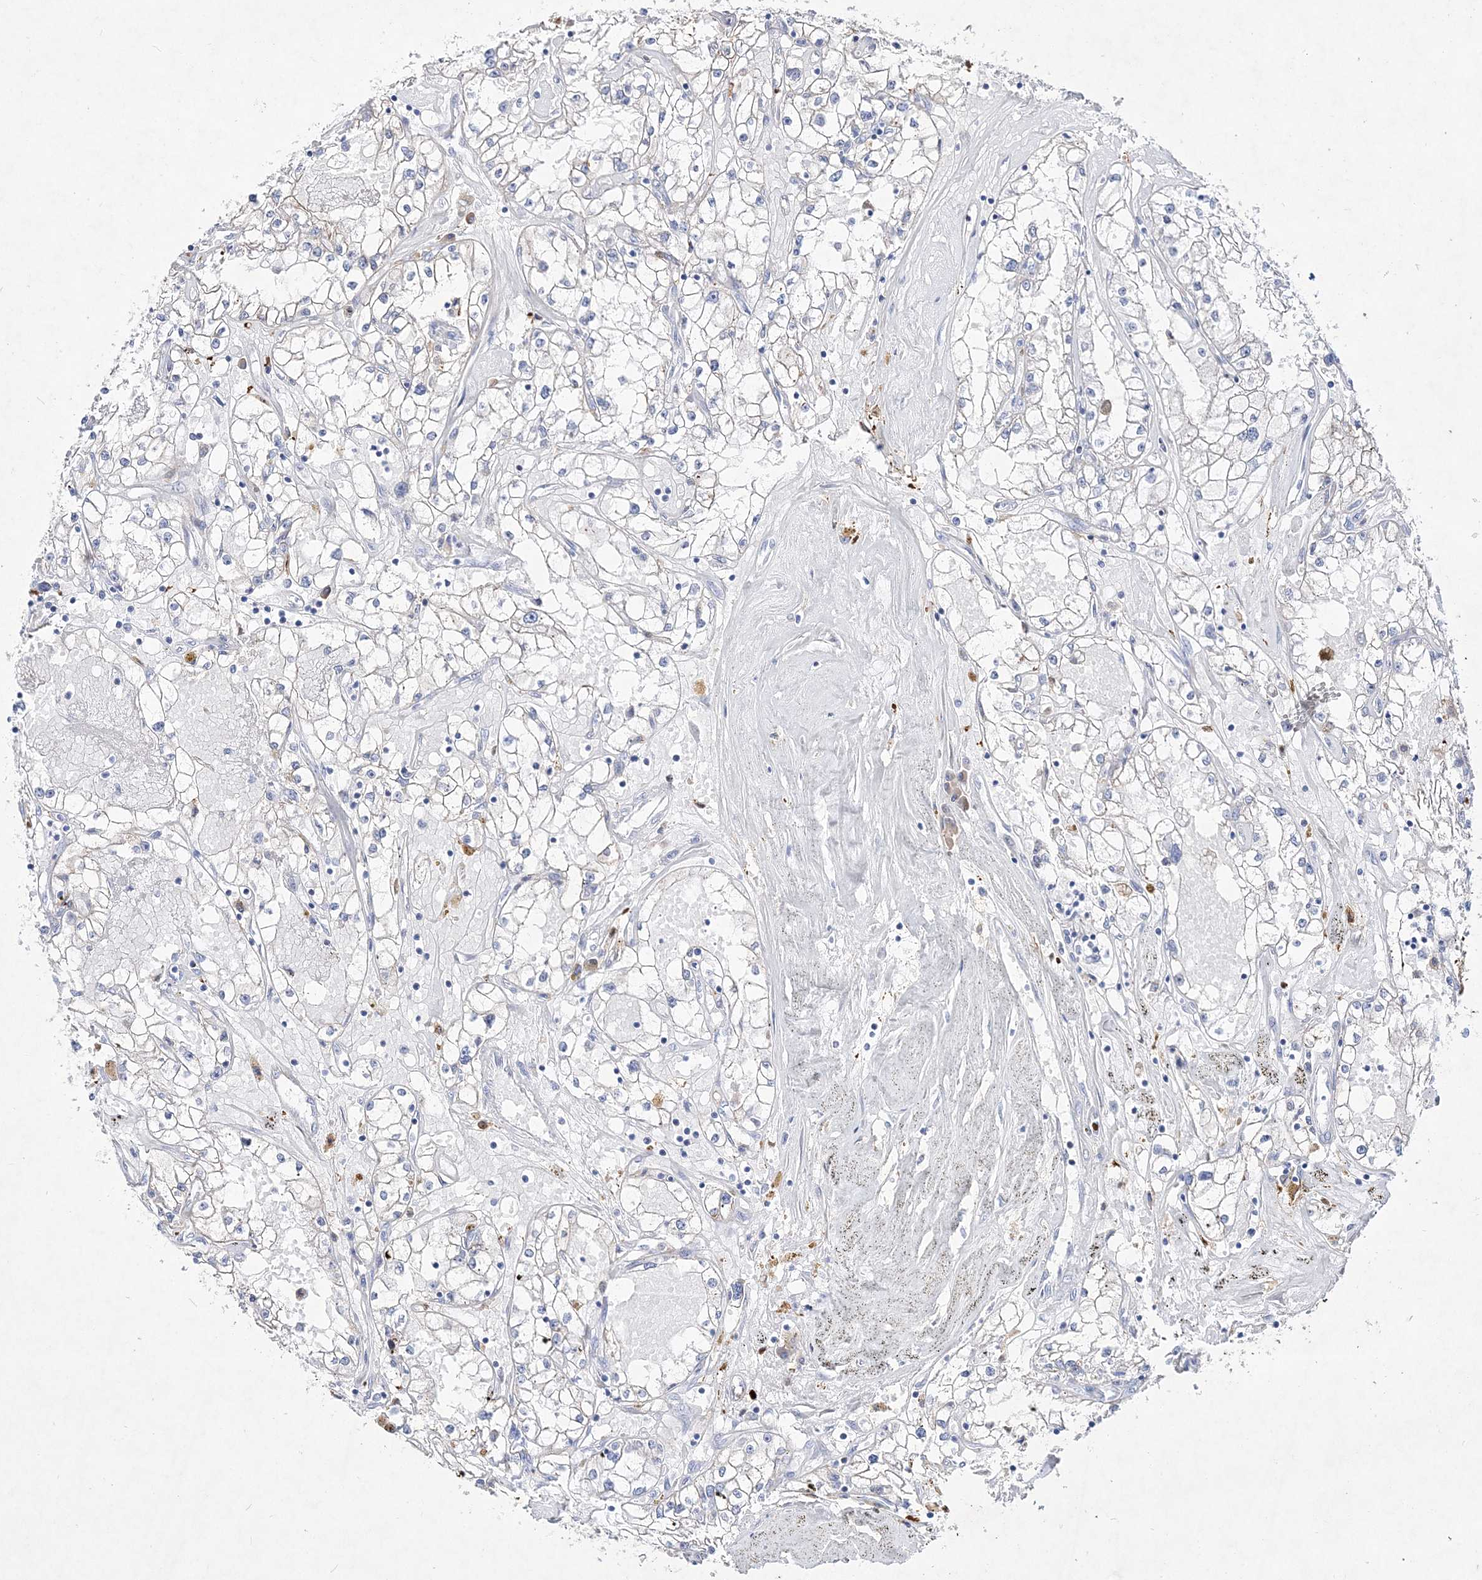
{"staining": {"intensity": "negative", "quantity": "none", "location": "none"}, "tissue": "renal cancer", "cell_type": "Tumor cells", "image_type": "cancer", "snomed": [{"axis": "morphology", "description": "Adenocarcinoma, NOS"}, {"axis": "topography", "description": "Kidney"}], "caption": "High magnification brightfield microscopy of adenocarcinoma (renal) stained with DAB (3,3'-diaminobenzidine) (brown) and counterstained with hematoxylin (blue): tumor cells show no significant positivity.", "gene": "SPINK7", "patient": {"sex": "male", "age": 56}}